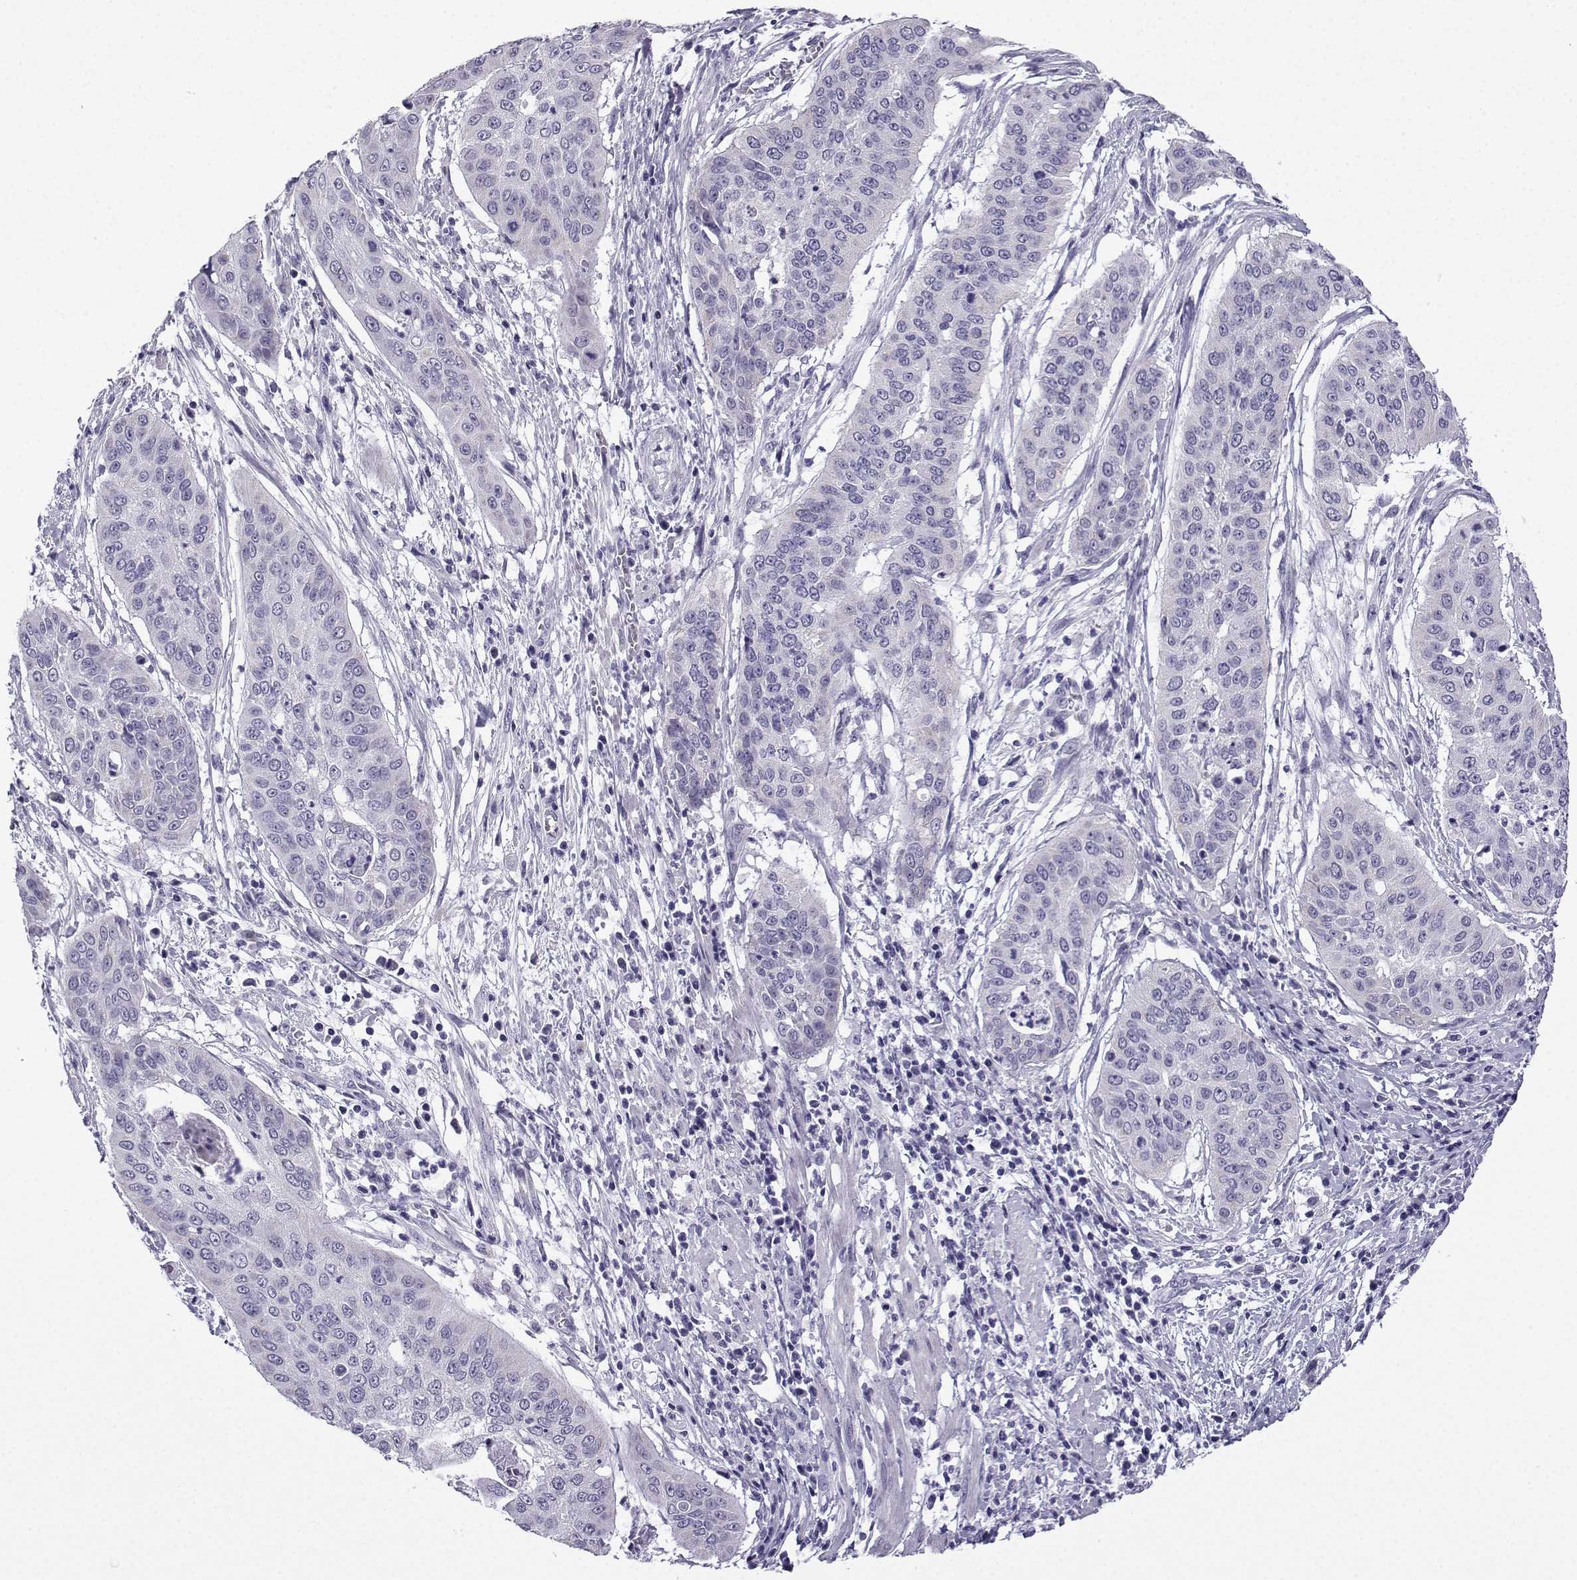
{"staining": {"intensity": "negative", "quantity": "none", "location": "none"}, "tissue": "cervical cancer", "cell_type": "Tumor cells", "image_type": "cancer", "snomed": [{"axis": "morphology", "description": "Squamous cell carcinoma, NOS"}, {"axis": "topography", "description": "Cervix"}], "caption": "DAB (3,3'-diaminobenzidine) immunohistochemical staining of cervical cancer shows no significant staining in tumor cells.", "gene": "ACRBP", "patient": {"sex": "female", "age": 39}}